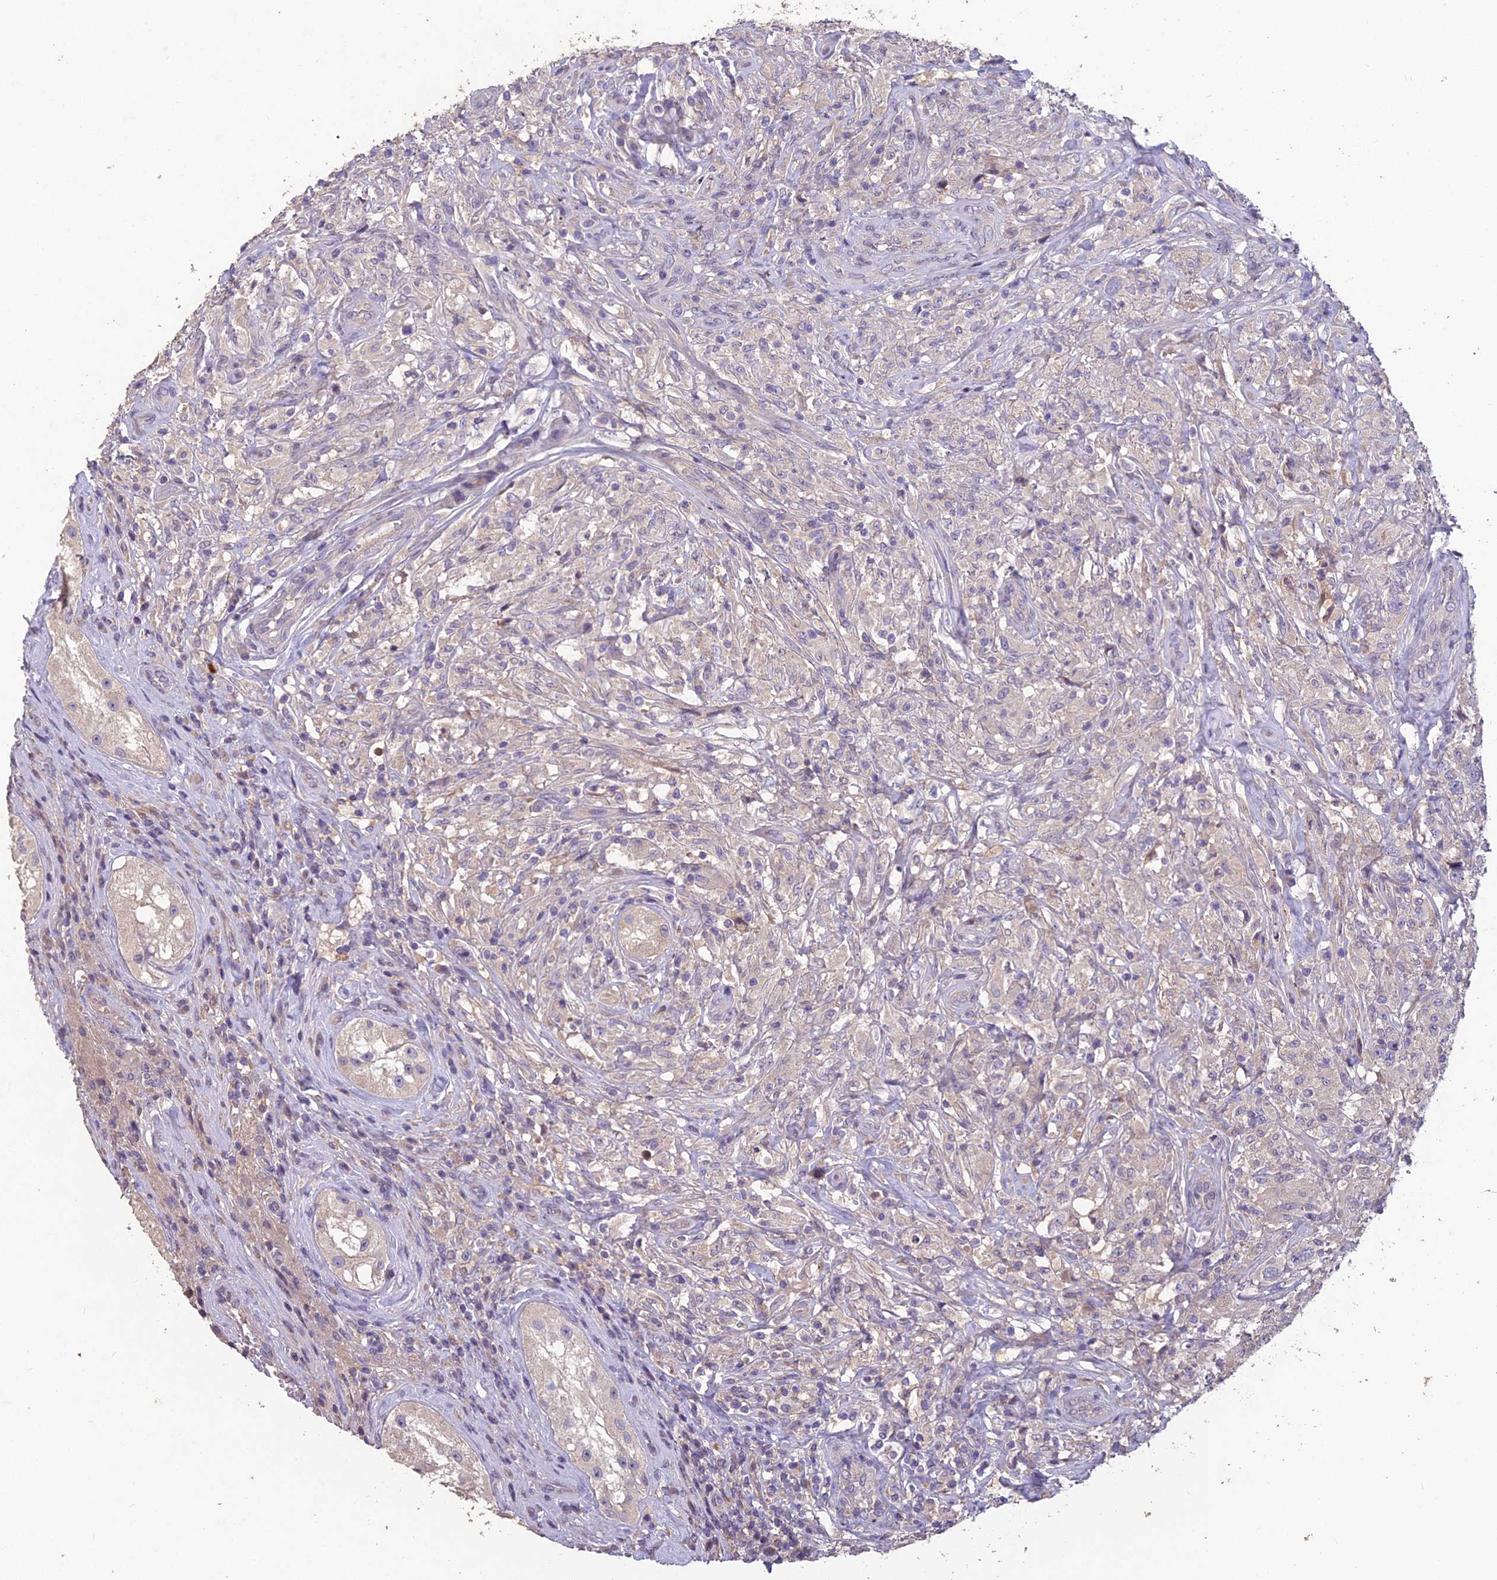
{"staining": {"intensity": "negative", "quantity": "none", "location": "none"}, "tissue": "testis cancer", "cell_type": "Tumor cells", "image_type": "cancer", "snomed": [{"axis": "morphology", "description": "Seminoma, NOS"}, {"axis": "topography", "description": "Testis"}], "caption": "This is an immunohistochemistry (IHC) photomicrograph of seminoma (testis). There is no positivity in tumor cells.", "gene": "CEACAM16", "patient": {"sex": "male", "age": 49}}